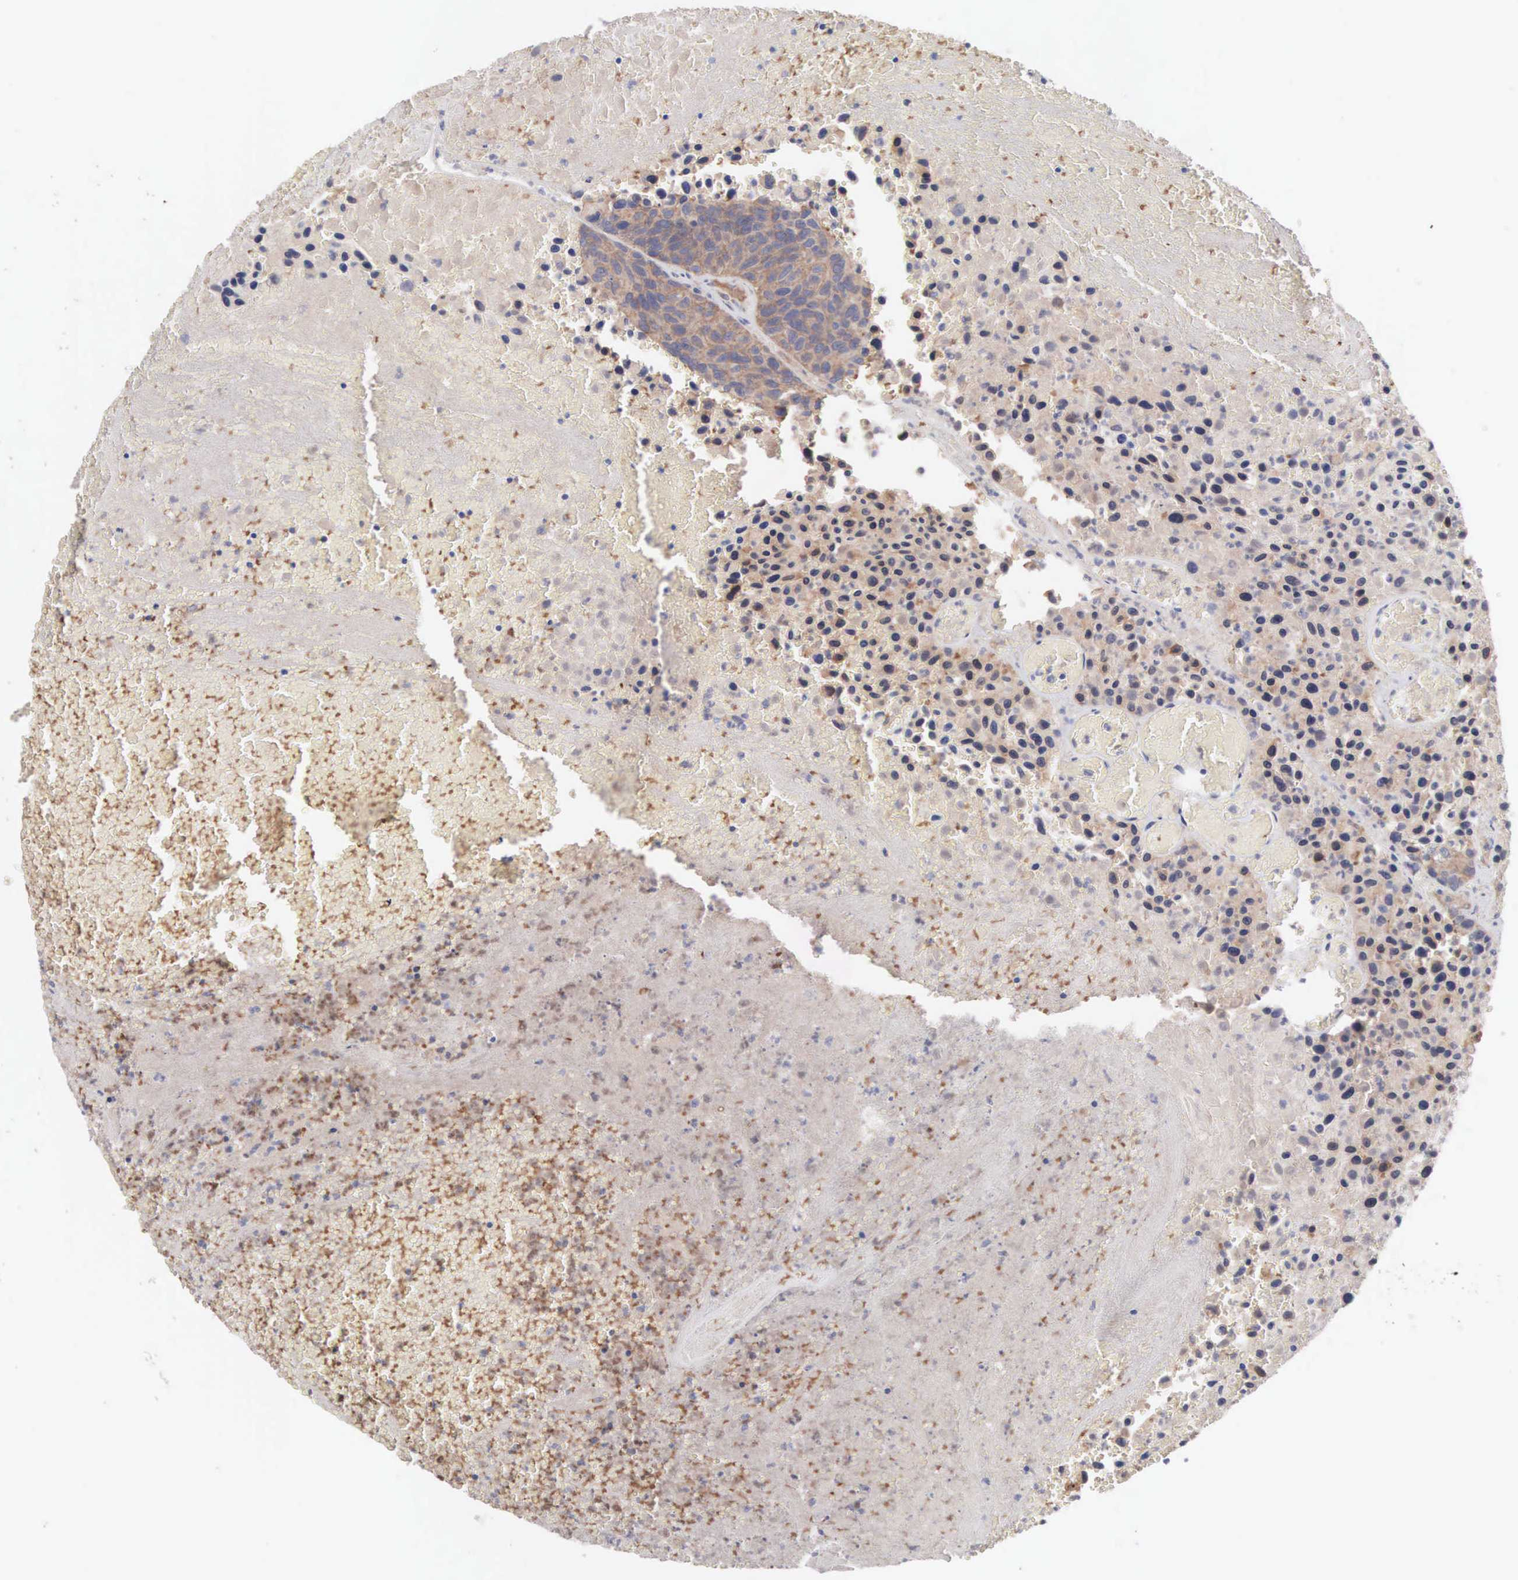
{"staining": {"intensity": "moderate", "quantity": ">75%", "location": "cytoplasmic/membranous"}, "tissue": "urothelial cancer", "cell_type": "Tumor cells", "image_type": "cancer", "snomed": [{"axis": "morphology", "description": "Urothelial carcinoma, High grade"}, {"axis": "topography", "description": "Urinary bladder"}], "caption": "Immunohistochemistry image of urothelial carcinoma (high-grade) stained for a protein (brown), which exhibits medium levels of moderate cytoplasmic/membranous staining in about >75% of tumor cells.", "gene": "INF2", "patient": {"sex": "male", "age": 66}}